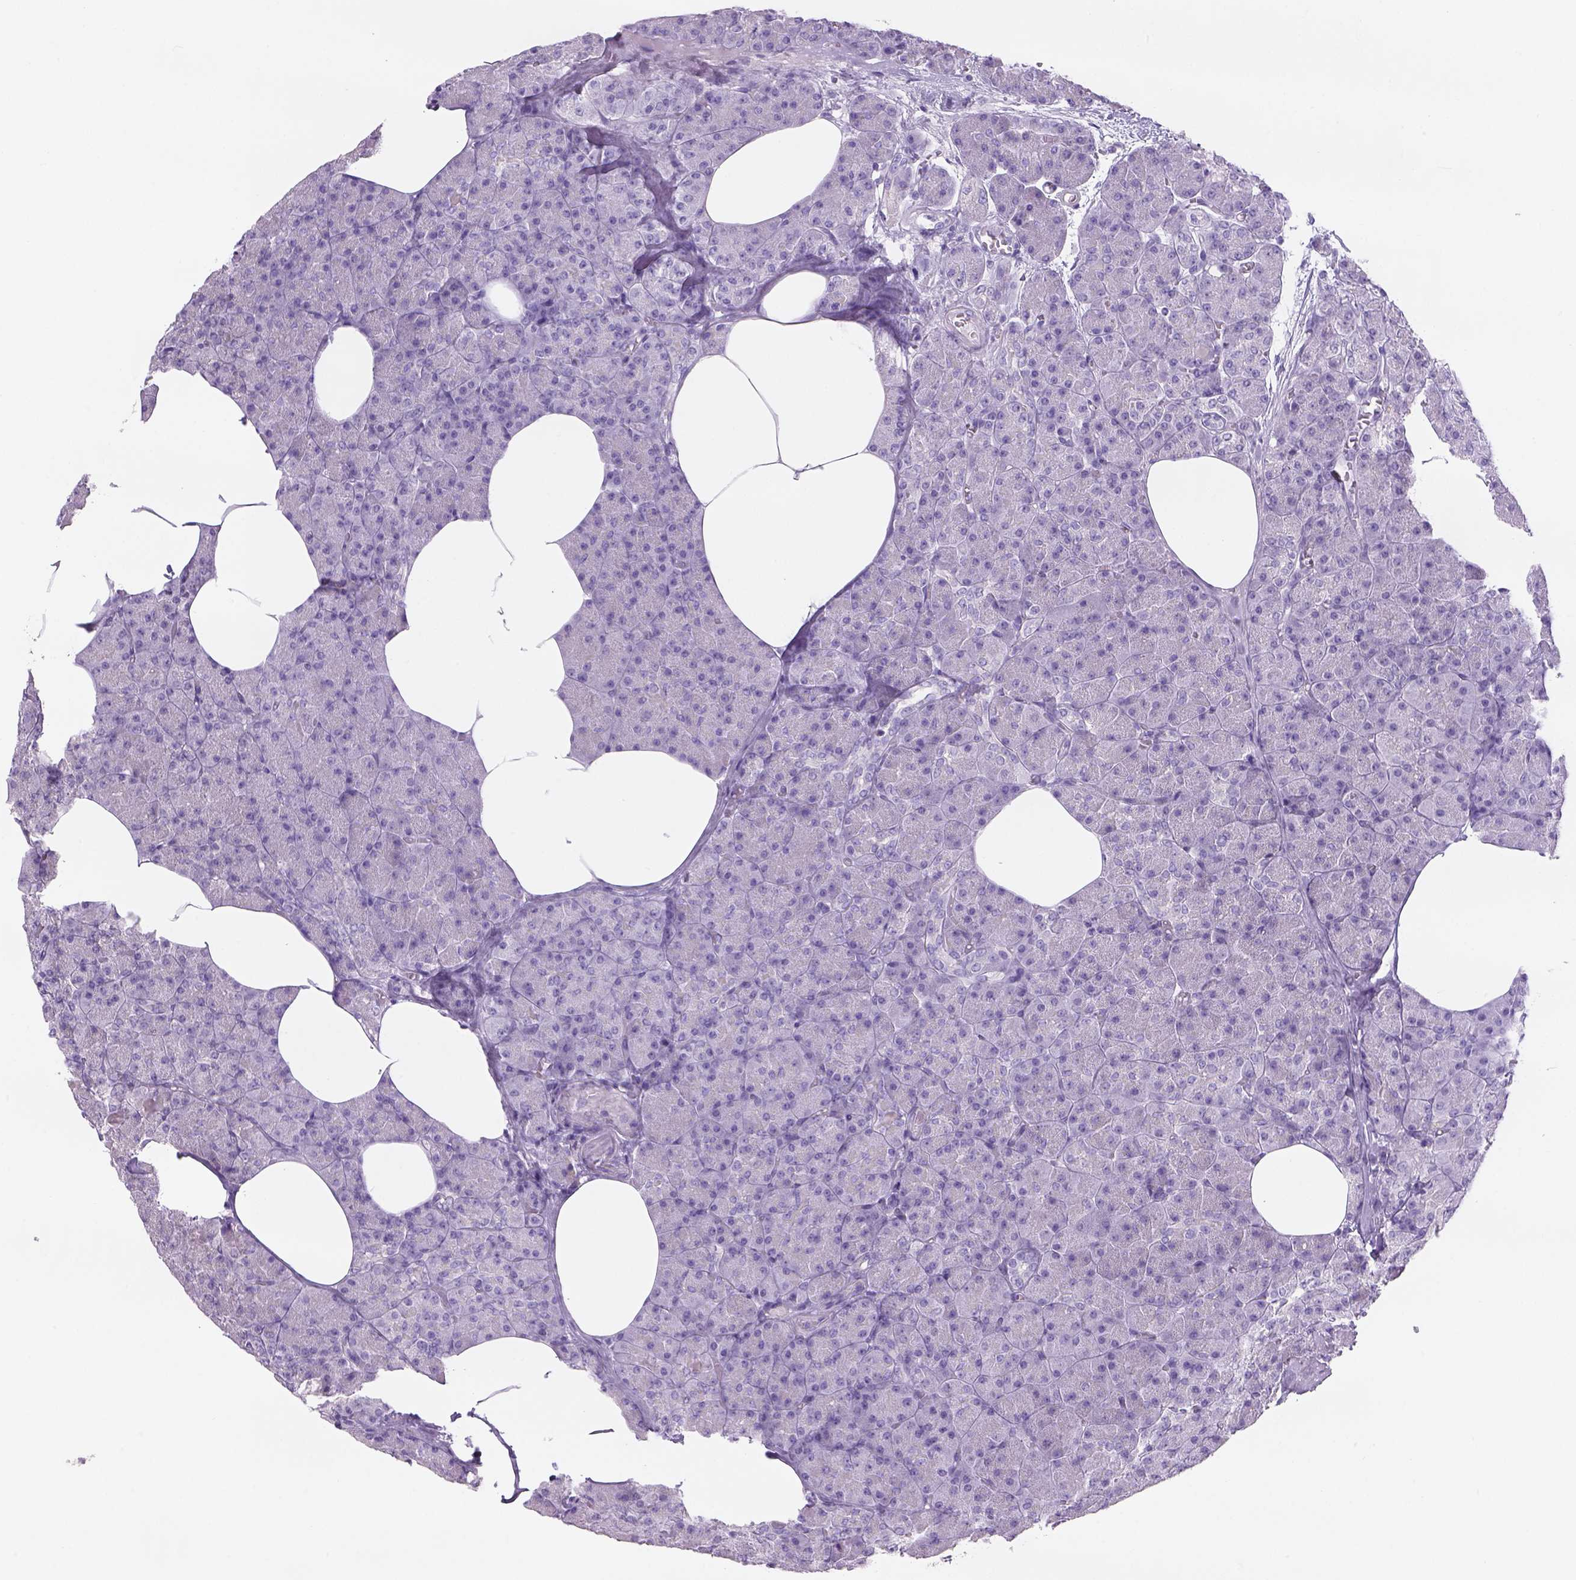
{"staining": {"intensity": "negative", "quantity": "none", "location": "none"}, "tissue": "pancreas", "cell_type": "Exocrine glandular cells", "image_type": "normal", "snomed": [{"axis": "morphology", "description": "Normal tissue, NOS"}, {"axis": "topography", "description": "Pancreas"}], "caption": "There is no significant staining in exocrine glandular cells of pancreas. (Stains: DAB (3,3'-diaminobenzidine) IHC with hematoxylin counter stain, Microscopy: brightfield microscopy at high magnification).", "gene": "TENM4", "patient": {"sex": "female", "age": 45}}